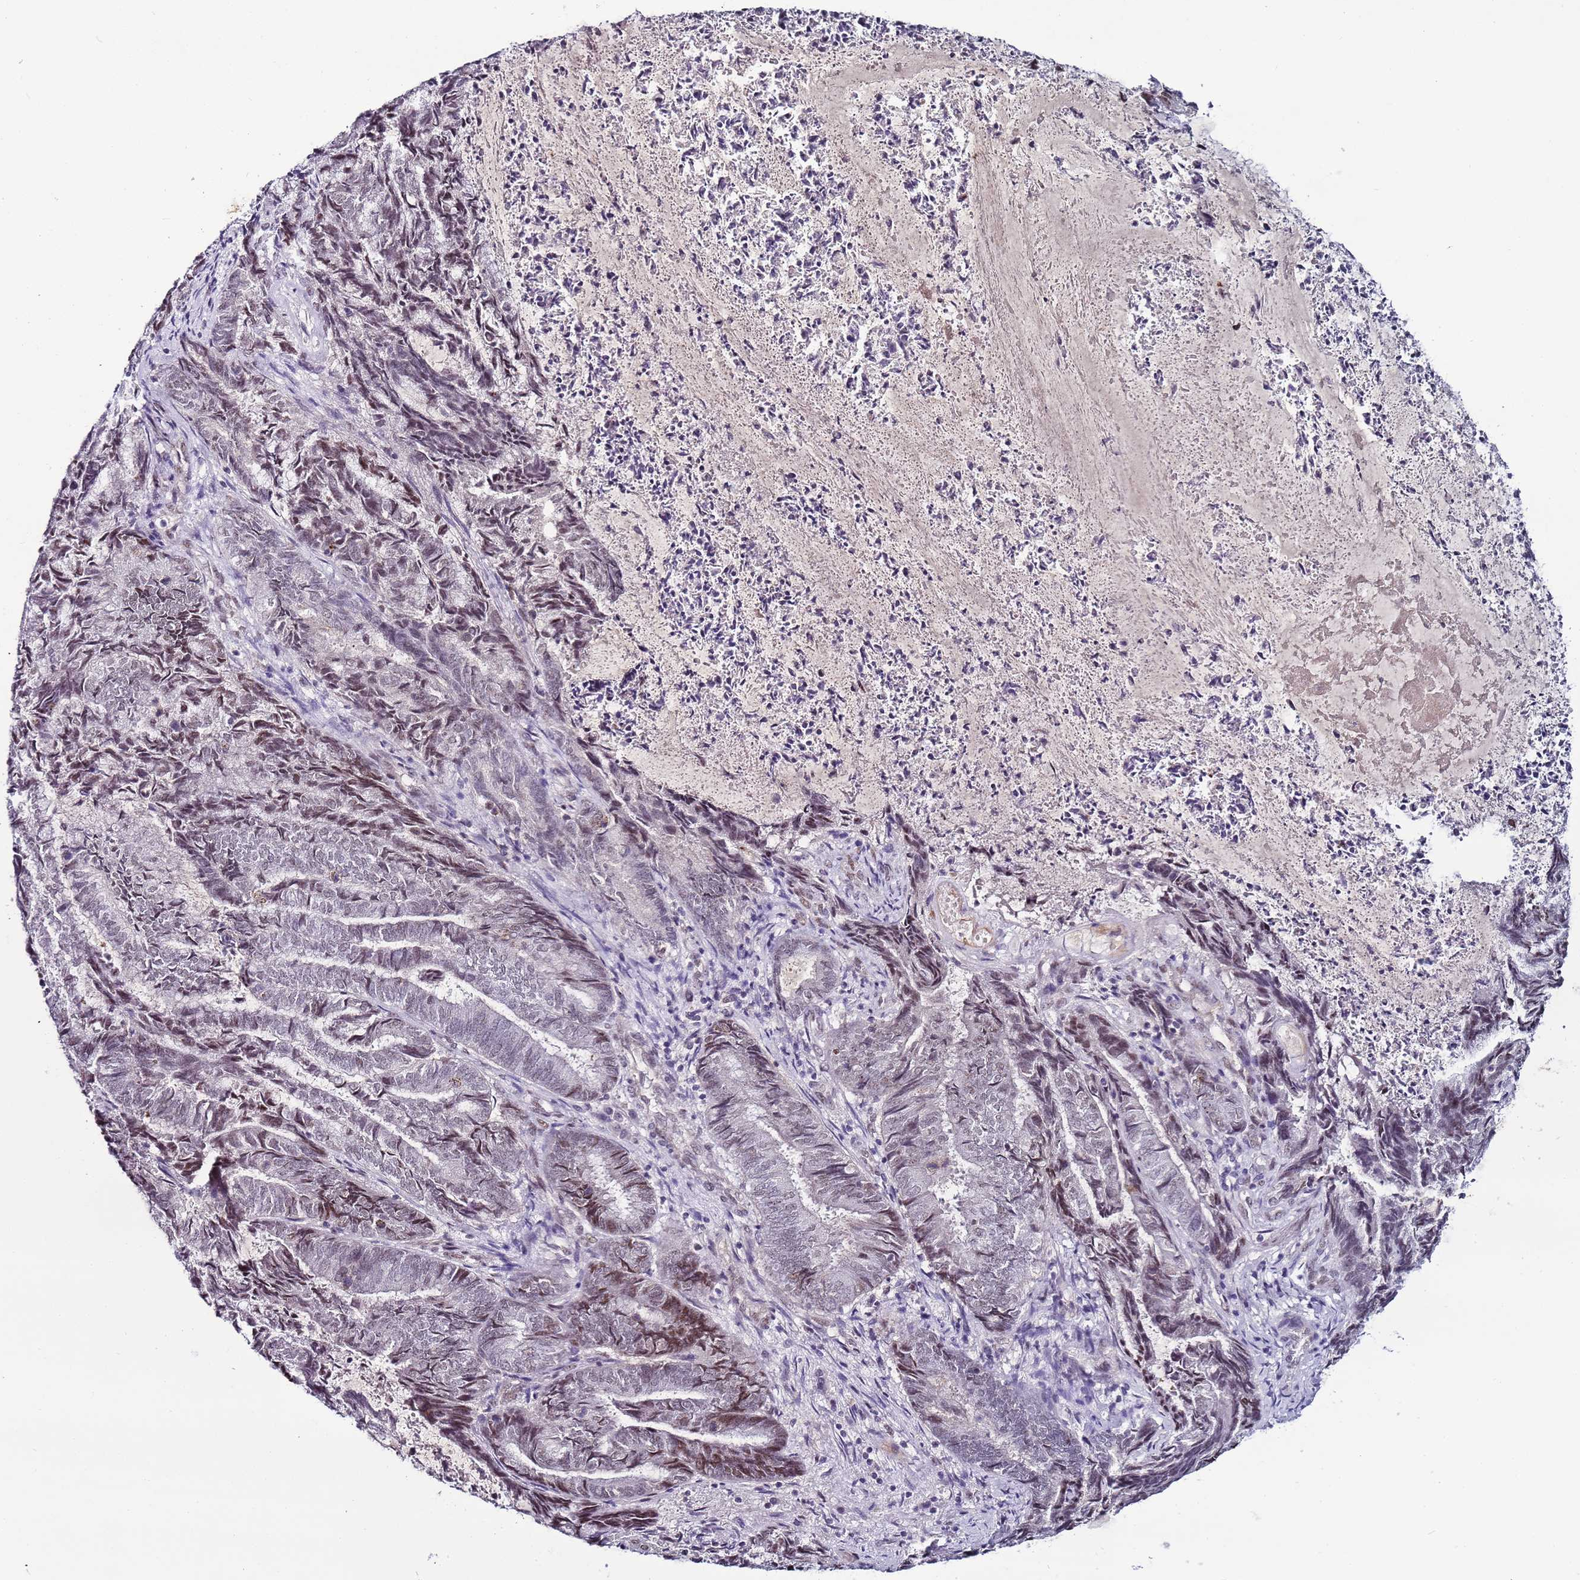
{"staining": {"intensity": "weak", "quantity": "25%-75%", "location": "nuclear"}, "tissue": "endometrial cancer", "cell_type": "Tumor cells", "image_type": "cancer", "snomed": [{"axis": "morphology", "description": "Adenocarcinoma, NOS"}, {"axis": "topography", "description": "Endometrium"}], "caption": "A high-resolution histopathology image shows immunohistochemistry staining of endometrial cancer, which exhibits weak nuclear positivity in about 25%-75% of tumor cells. The protein is shown in brown color, while the nuclei are stained blue.", "gene": "PSMA7", "patient": {"sex": "female", "age": 80}}